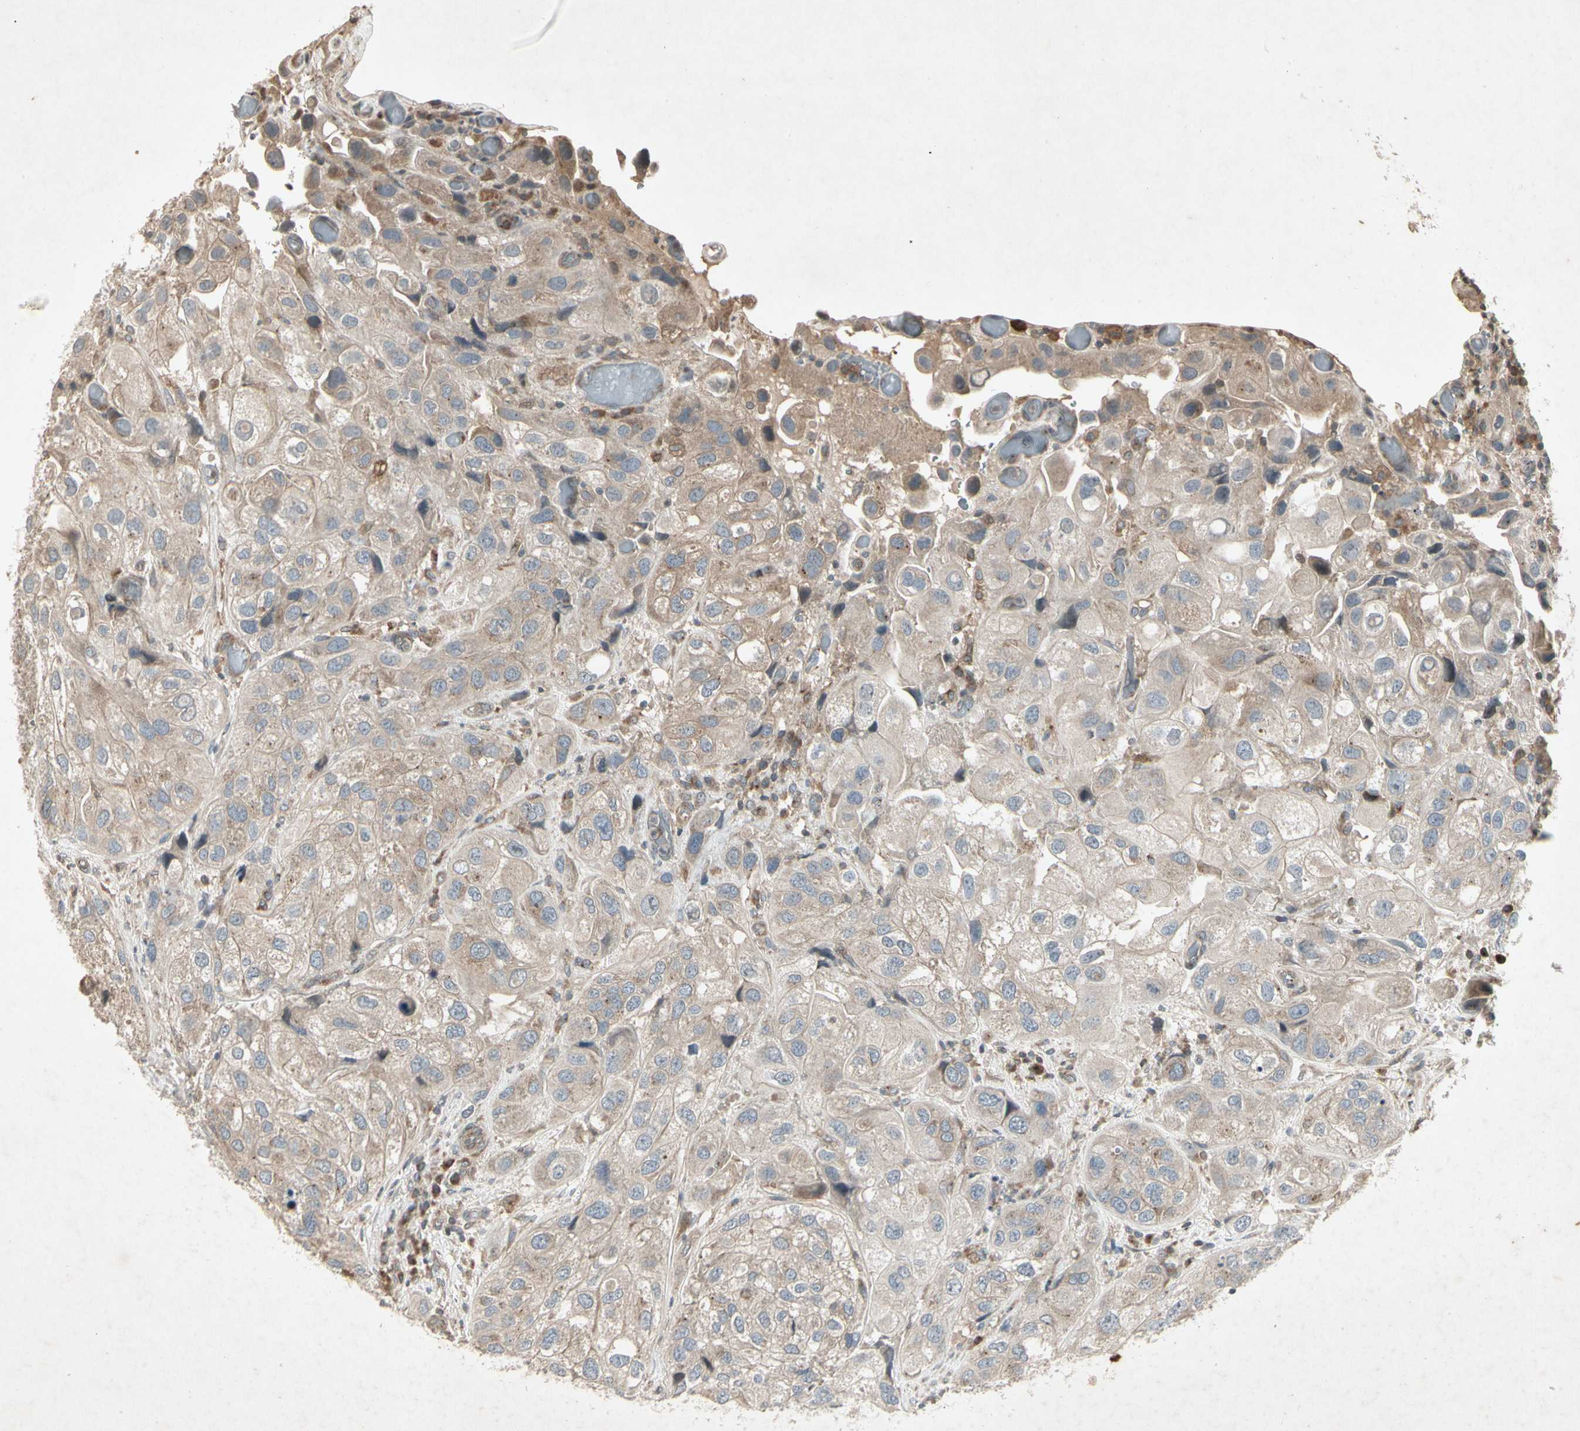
{"staining": {"intensity": "weak", "quantity": ">75%", "location": "cytoplasmic/membranous"}, "tissue": "urothelial cancer", "cell_type": "Tumor cells", "image_type": "cancer", "snomed": [{"axis": "morphology", "description": "Urothelial carcinoma, High grade"}, {"axis": "topography", "description": "Urinary bladder"}], "caption": "Urothelial carcinoma (high-grade) tissue displays weak cytoplasmic/membranous staining in about >75% of tumor cells", "gene": "TEK", "patient": {"sex": "female", "age": 64}}